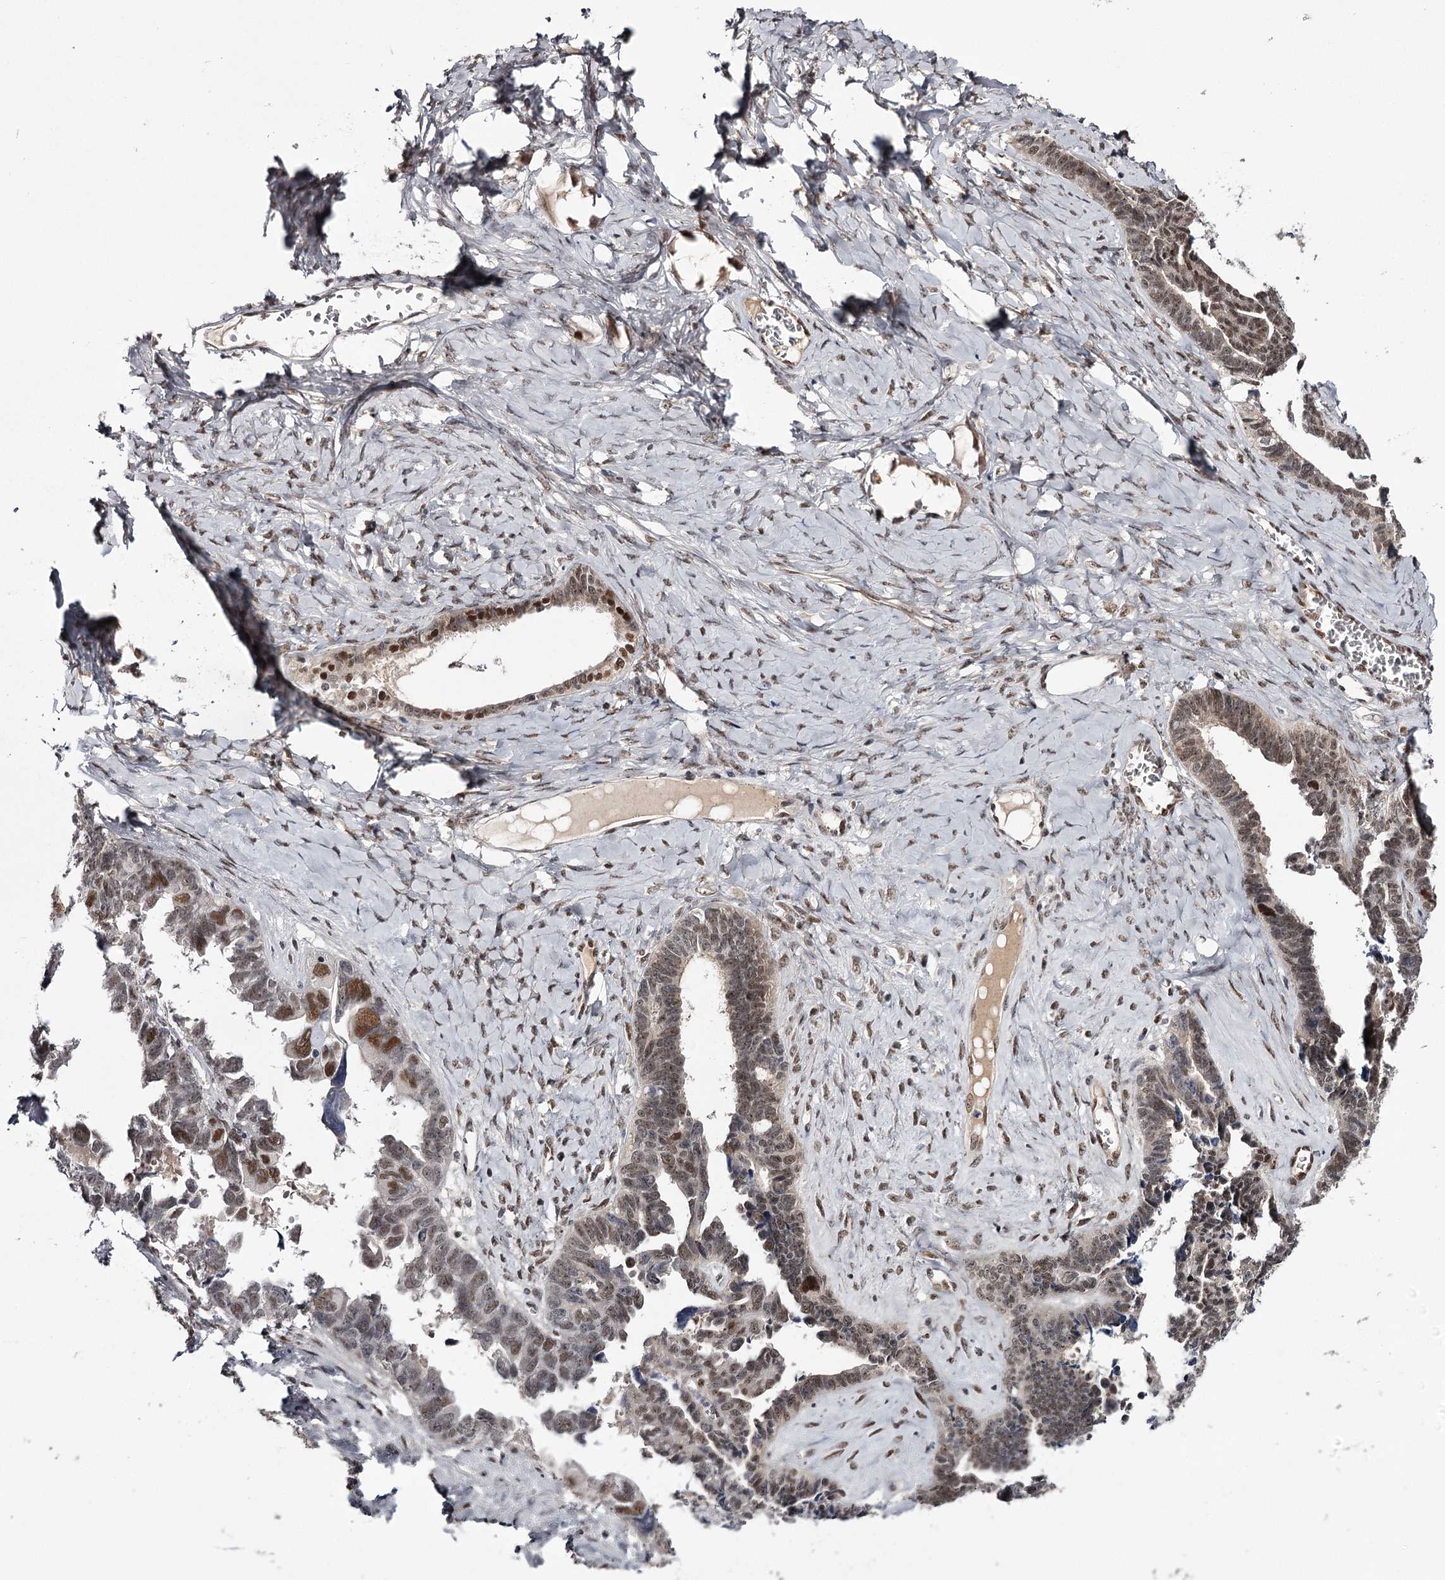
{"staining": {"intensity": "moderate", "quantity": "25%-75%", "location": "nuclear"}, "tissue": "ovarian cancer", "cell_type": "Tumor cells", "image_type": "cancer", "snomed": [{"axis": "morphology", "description": "Cystadenocarcinoma, serous, NOS"}, {"axis": "topography", "description": "Ovary"}], "caption": "Serous cystadenocarcinoma (ovarian) was stained to show a protein in brown. There is medium levels of moderate nuclear positivity in about 25%-75% of tumor cells.", "gene": "TTC33", "patient": {"sex": "female", "age": 79}}